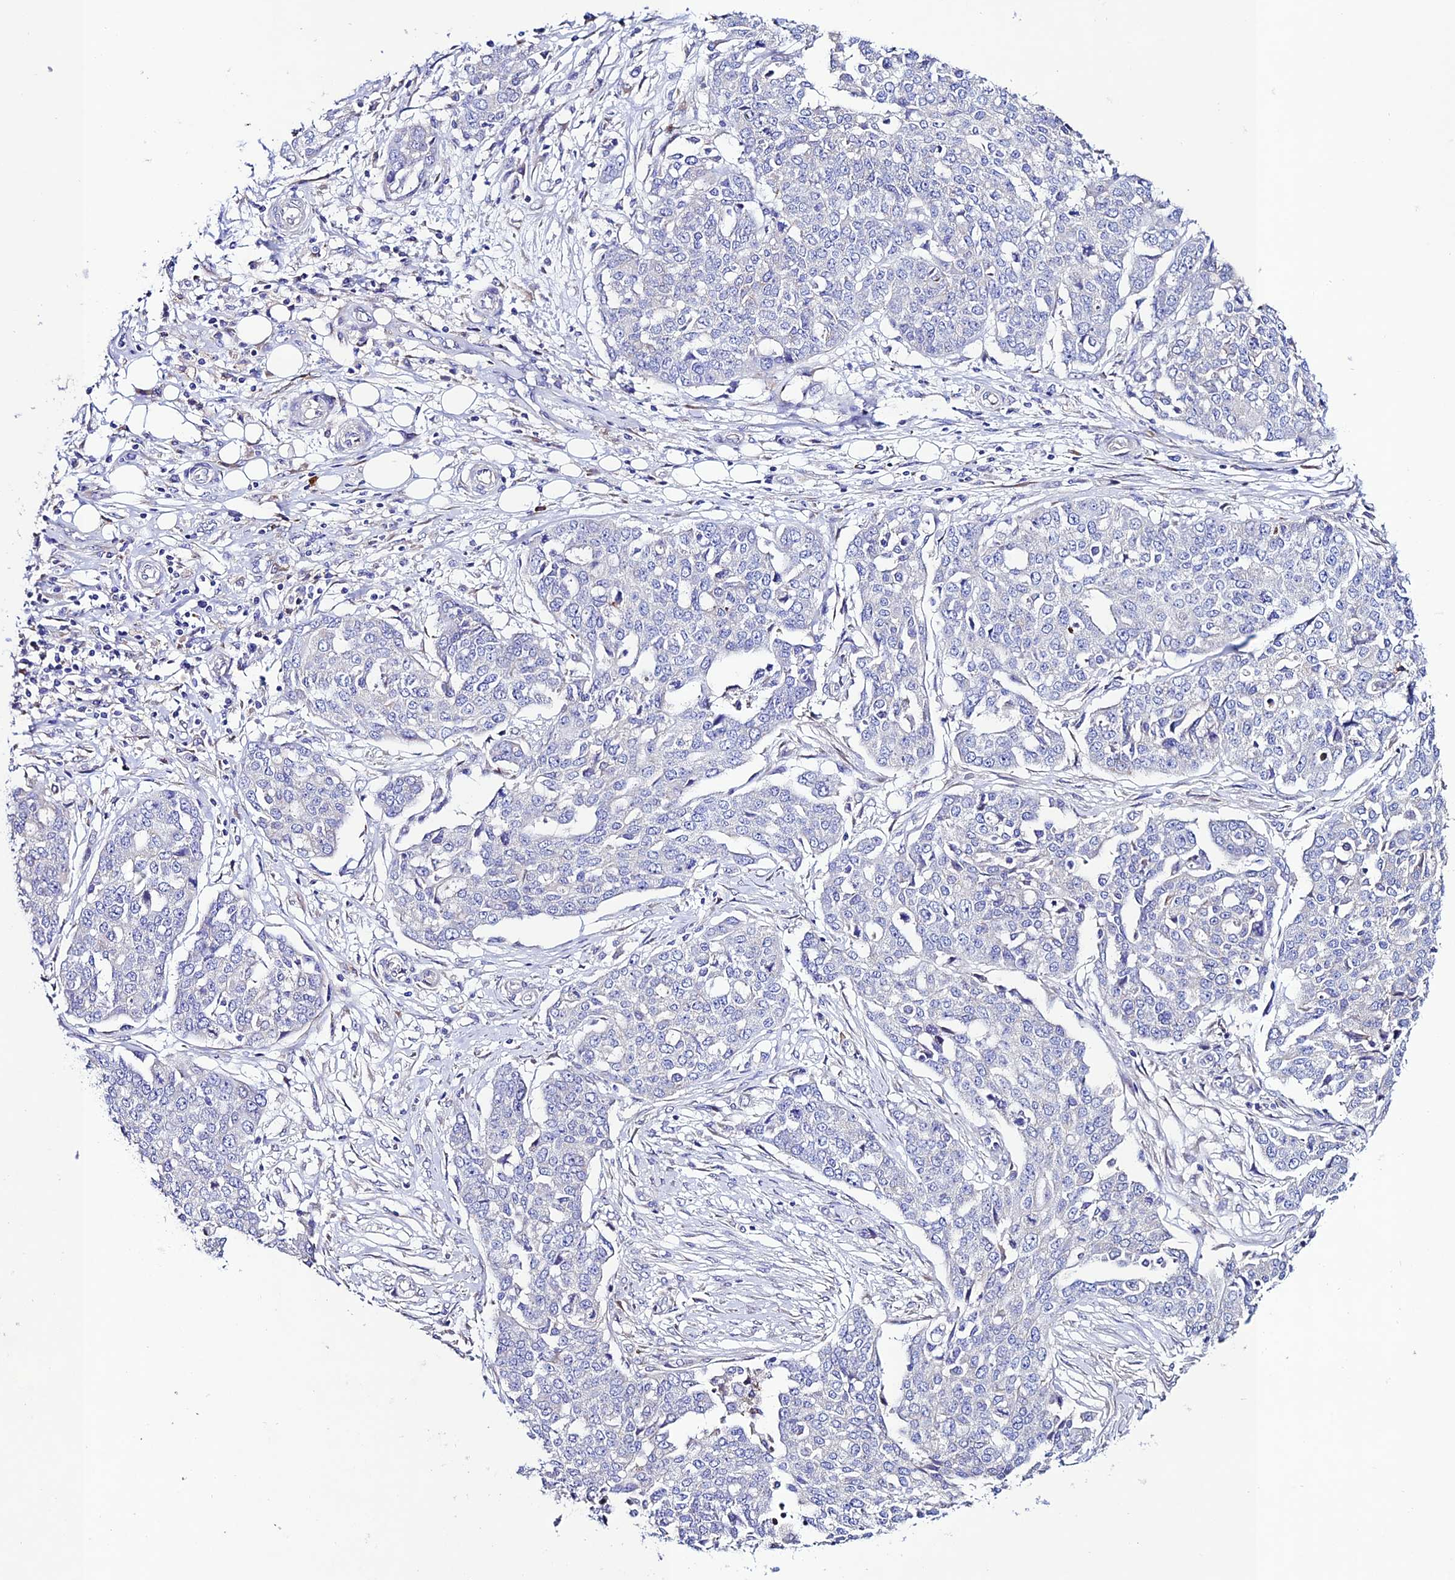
{"staining": {"intensity": "negative", "quantity": "none", "location": "none"}, "tissue": "ovarian cancer", "cell_type": "Tumor cells", "image_type": "cancer", "snomed": [{"axis": "morphology", "description": "Cystadenocarcinoma, serous, NOS"}, {"axis": "topography", "description": "Soft tissue"}, {"axis": "topography", "description": "Ovary"}], "caption": "Immunohistochemical staining of ovarian serous cystadenocarcinoma displays no significant staining in tumor cells.", "gene": "OR51Q1", "patient": {"sex": "female", "age": 57}}